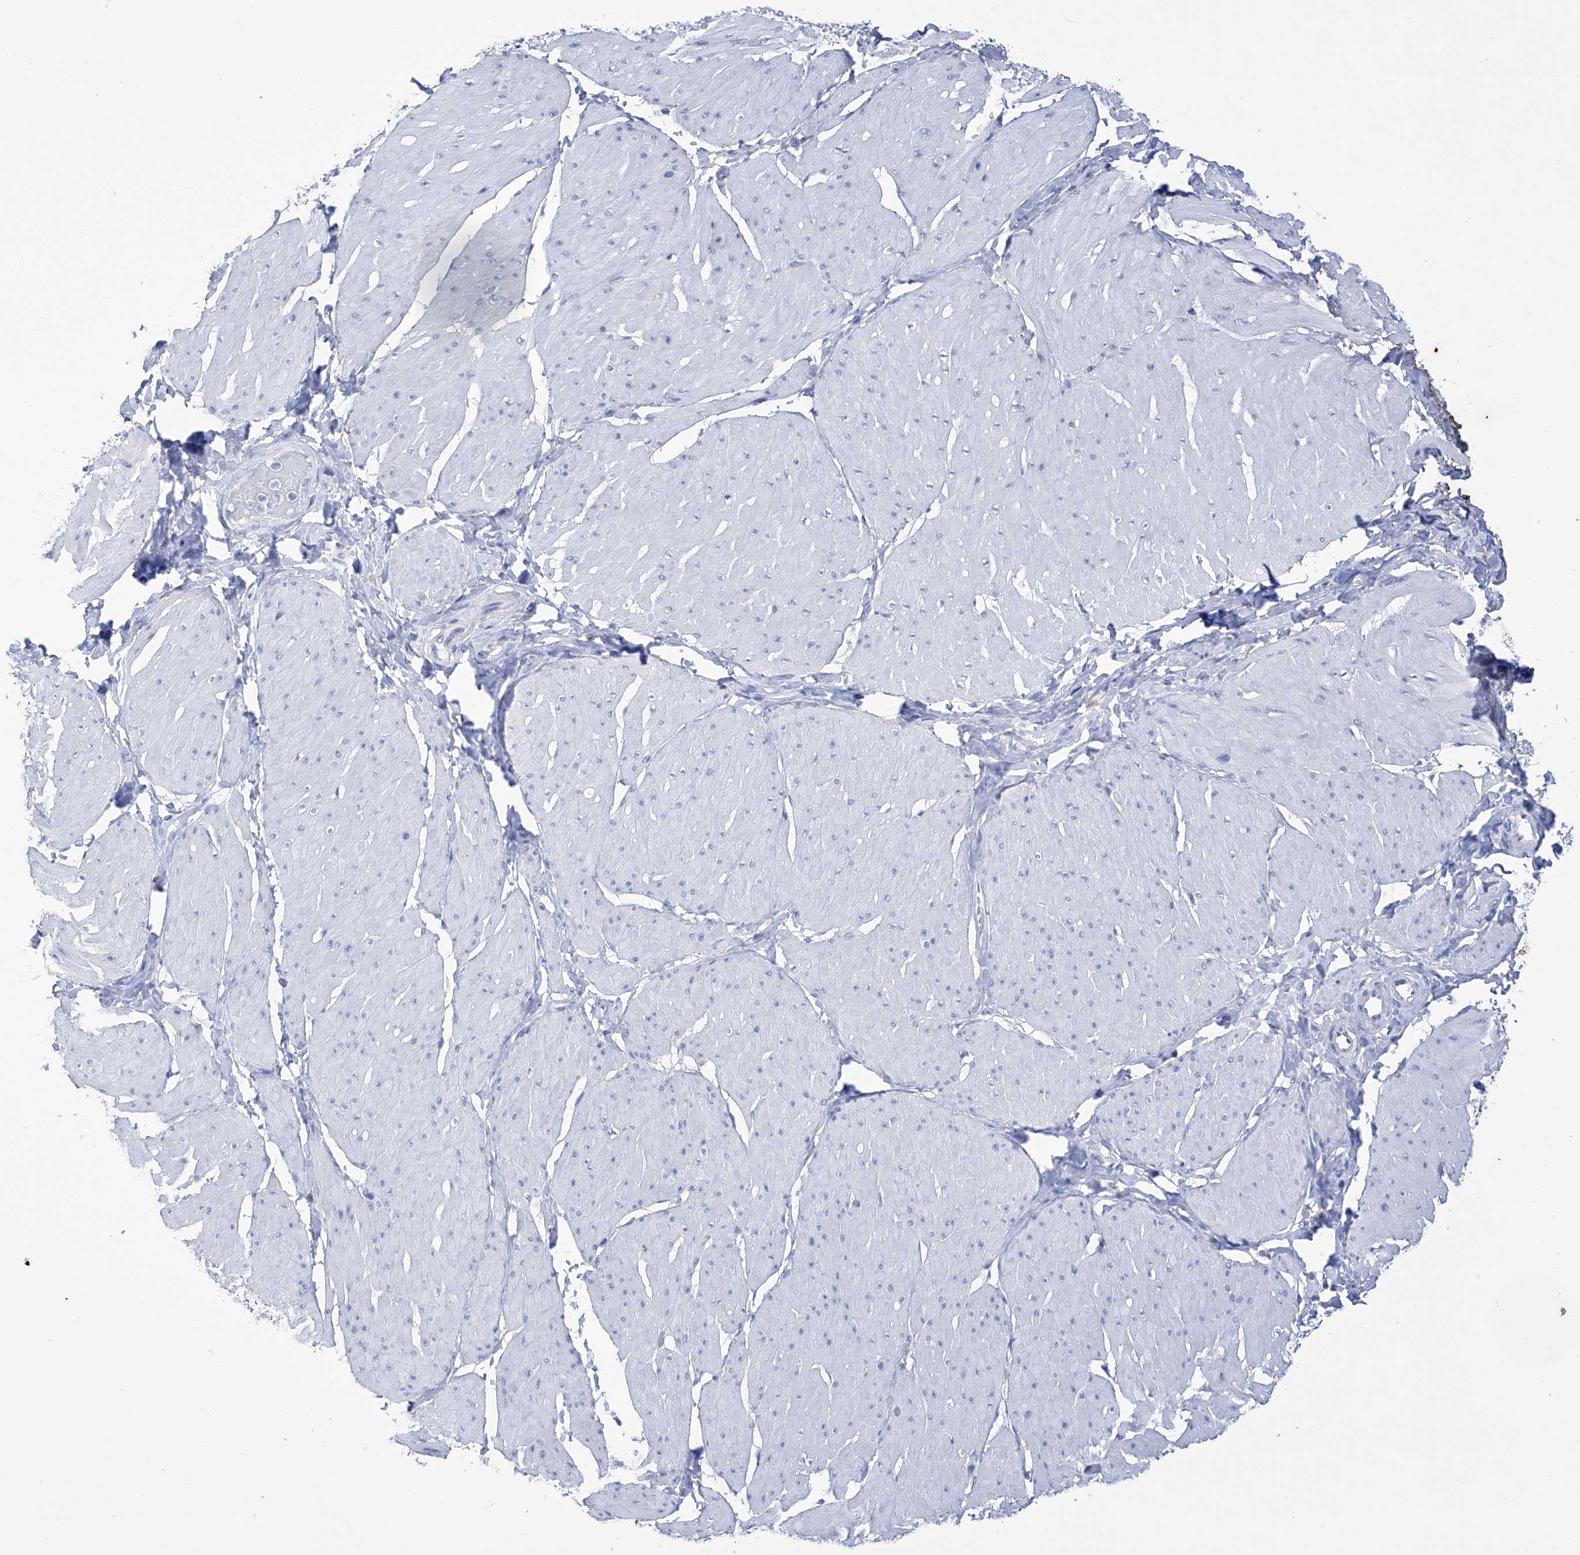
{"staining": {"intensity": "negative", "quantity": "none", "location": "none"}, "tissue": "smooth muscle", "cell_type": "Smooth muscle cells", "image_type": "normal", "snomed": [{"axis": "morphology", "description": "Urothelial carcinoma, High grade"}, {"axis": "topography", "description": "Urinary bladder"}], "caption": "IHC of unremarkable human smooth muscle exhibits no positivity in smooth muscle cells.", "gene": "FLG", "patient": {"sex": "male", "age": 46}}